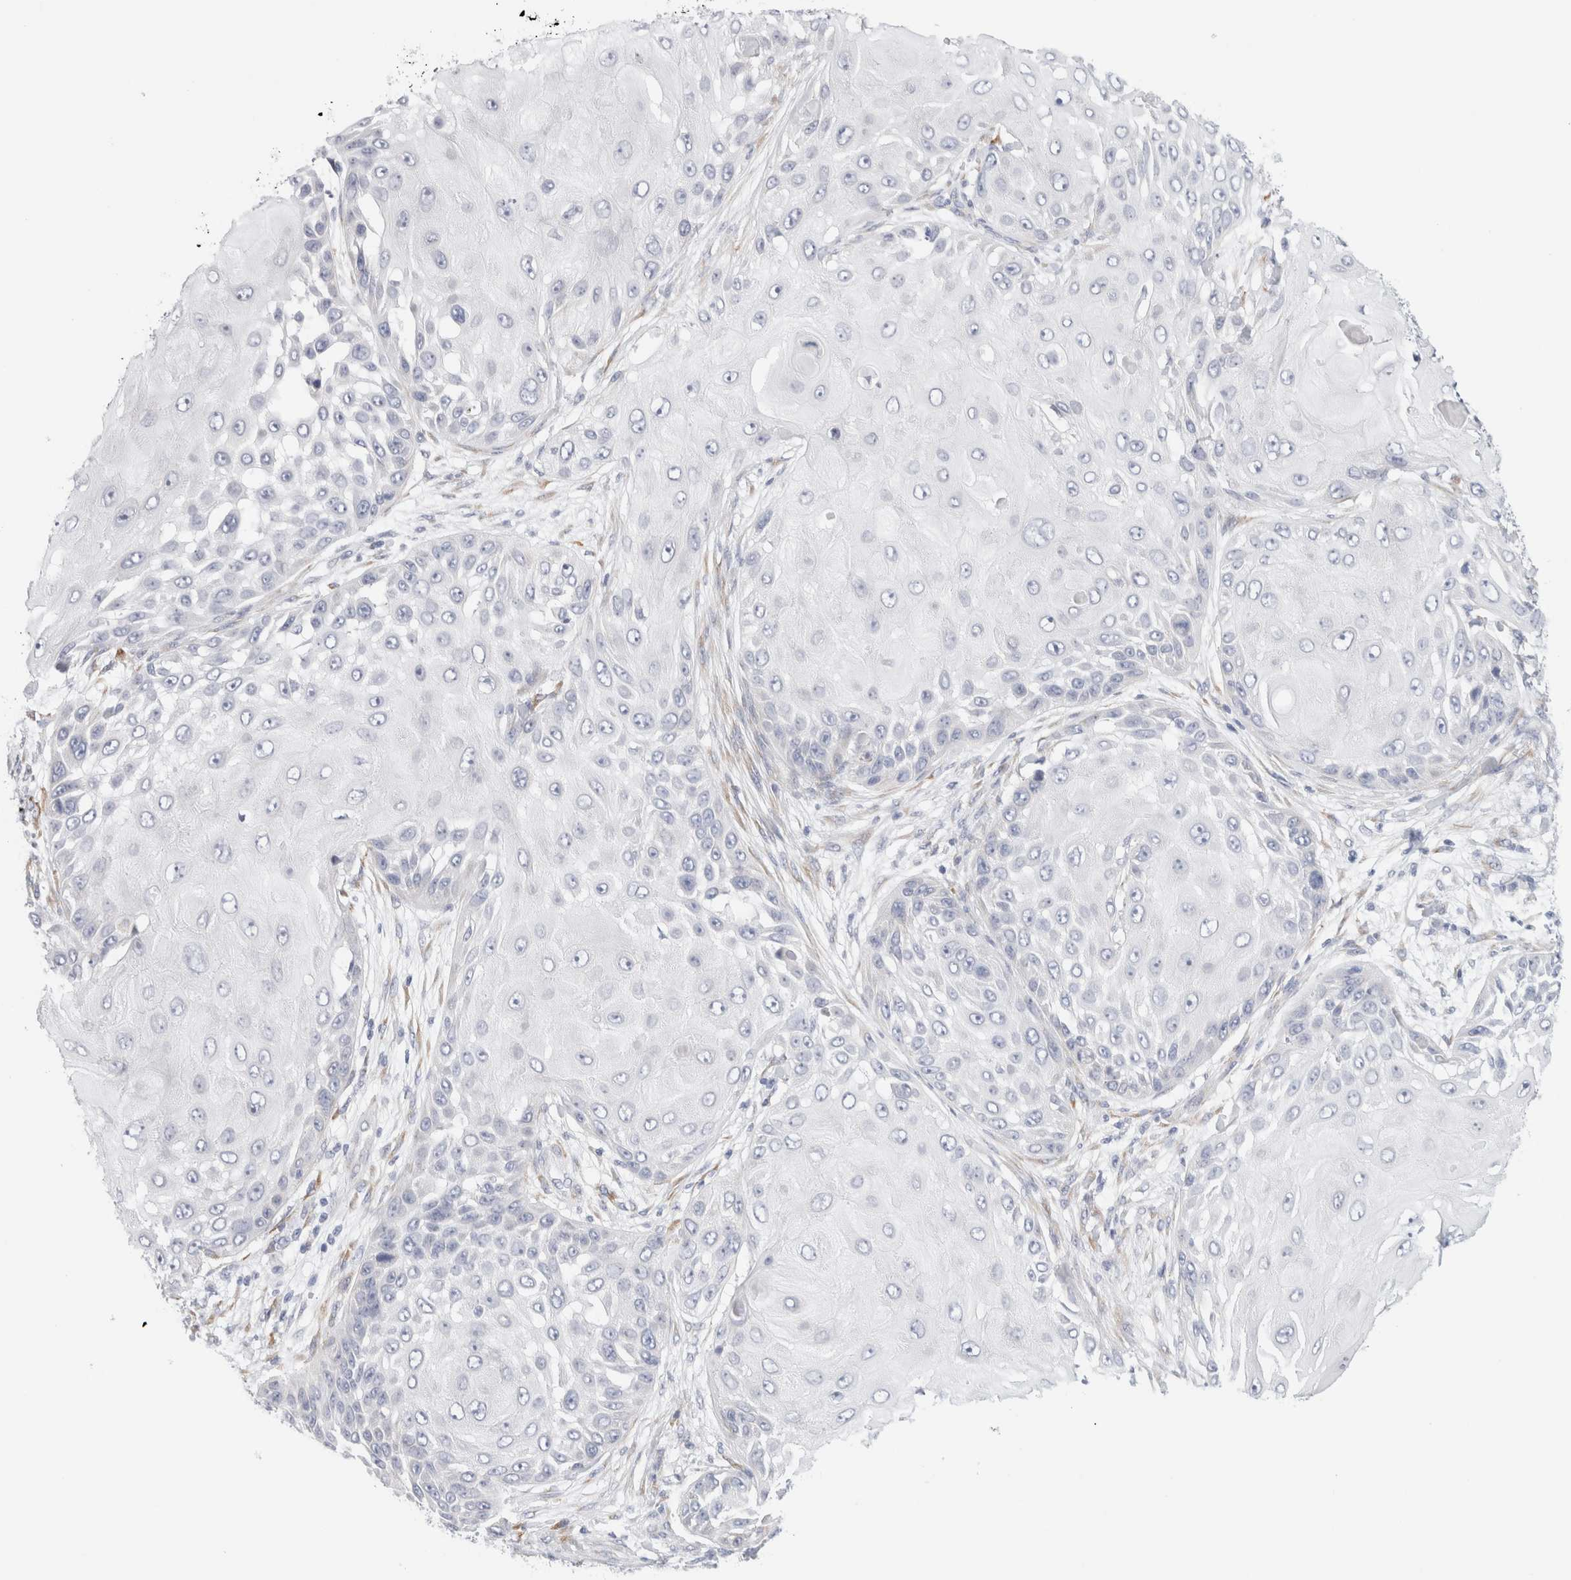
{"staining": {"intensity": "negative", "quantity": "none", "location": "none"}, "tissue": "skin cancer", "cell_type": "Tumor cells", "image_type": "cancer", "snomed": [{"axis": "morphology", "description": "Squamous cell carcinoma, NOS"}, {"axis": "topography", "description": "Skin"}], "caption": "DAB (3,3'-diaminobenzidine) immunohistochemical staining of human skin cancer demonstrates no significant staining in tumor cells.", "gene": "RTN4", "patient": {"sex": "female", "age": 44}}